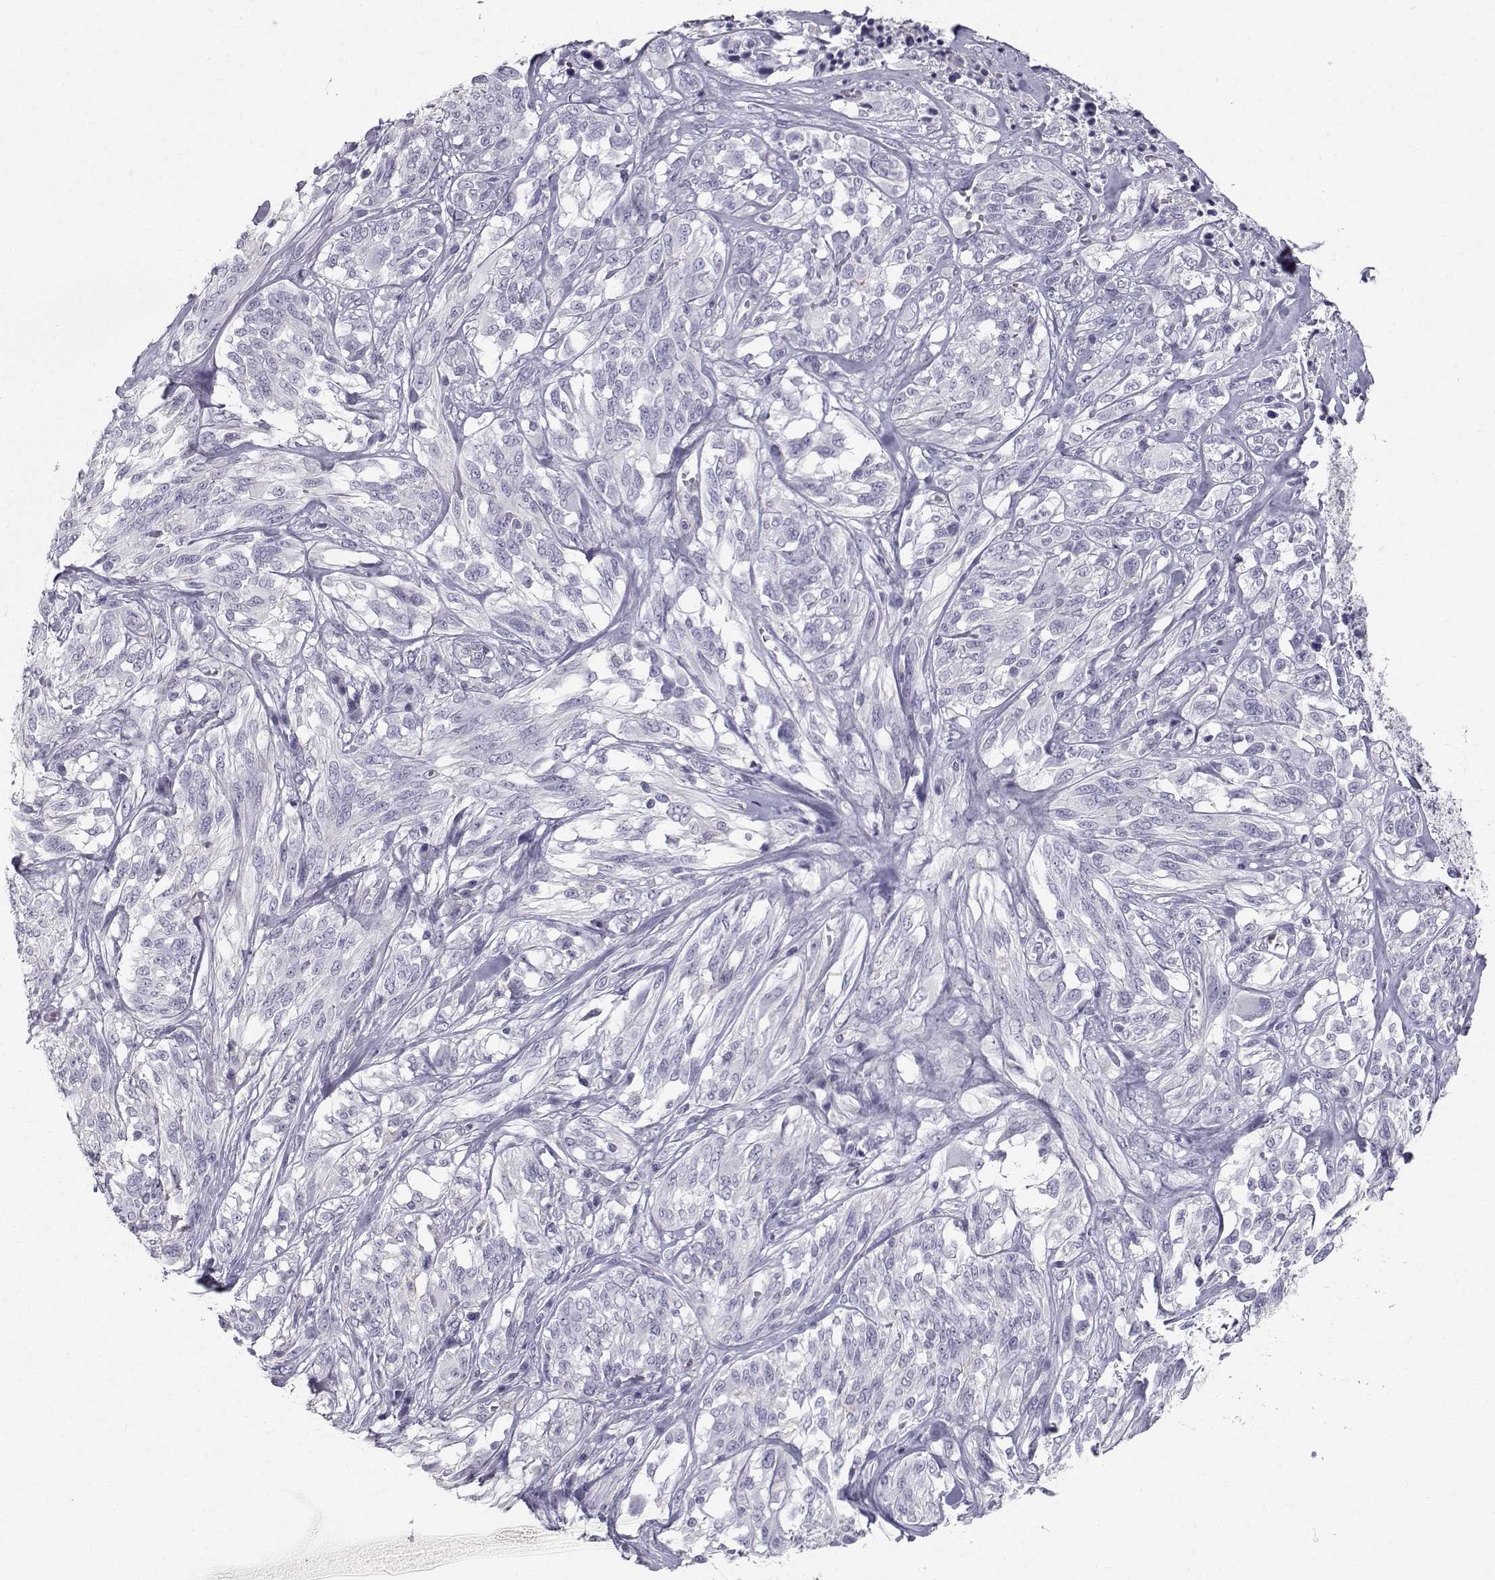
{"staining": {"intensity": "negative", "quantity": "none", "location": "none"}, "tissue": "melanoma", "cell_type": "Tumor cells", "image_type": "cancer", "snomed": [{"axis": "morphology", "description": "Malignant melanoma, NOS"}, {"axis": "topography", "description": "Skin"}], "caption": "This is an immunohistochemistry (IHC) histopathology image of malignant melanoma. There is no positivity in tumor cells.", "gene": "SPDYE4", "patient": {"sex": "female", "age": 91}}